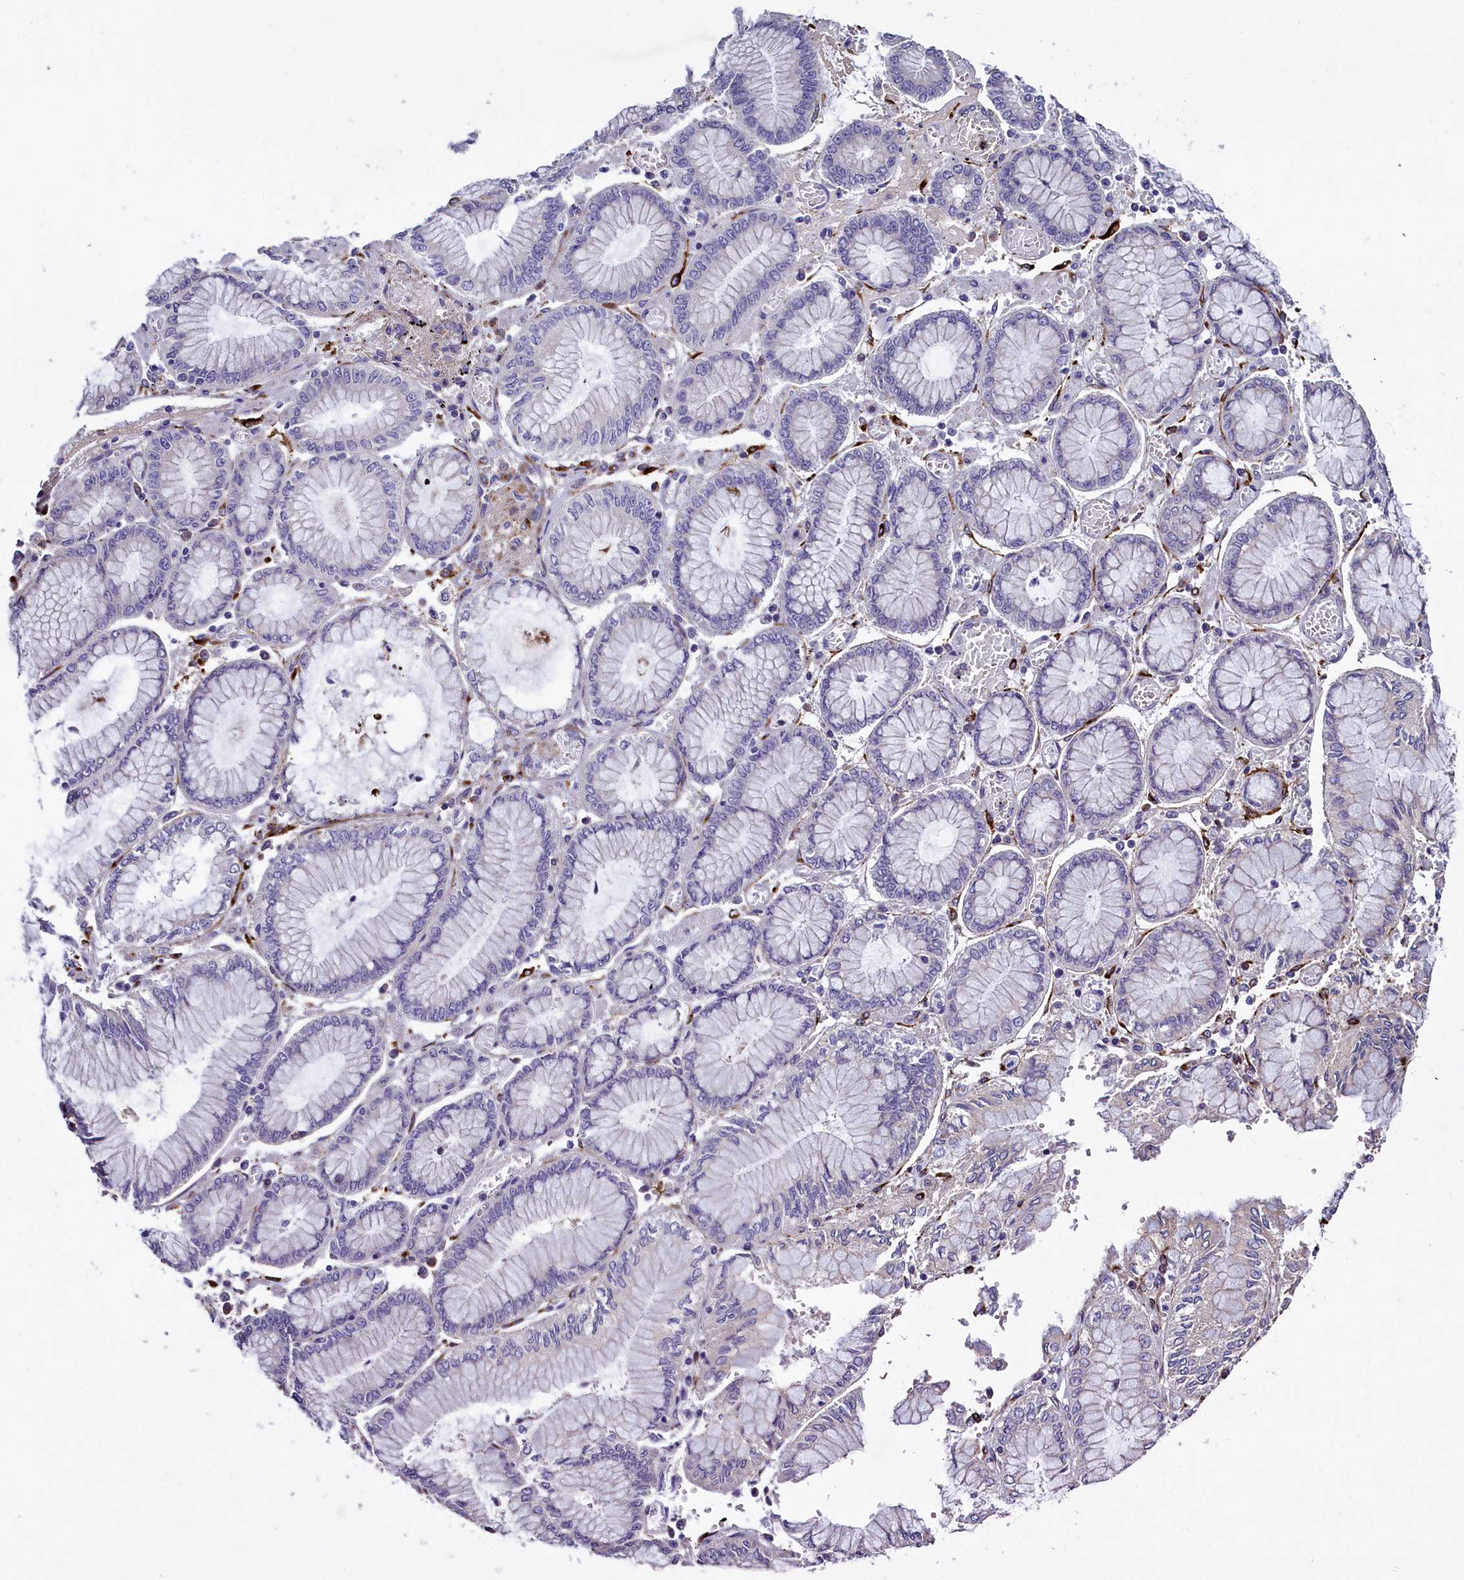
{"staining": {"intensity": "negative", "quantity": "none", "location": "none"}, "tissue": "stomach cancer", "cell_type": "Tumor cells", "image_type": "cancer", "snomed": [{"axis": "morphology", "description": "Adenocarcinoma, NOS"}, {"axis": "topography", "description": "Stomach"}], "caption": "A high-resolution photomicrograph shows immunohistochemistry (IHC) staining of stomach cancer, which displays no significant staining in tumor cells.", "gene": "MRC2", "patient": {"sex": "male", "age": 76}}